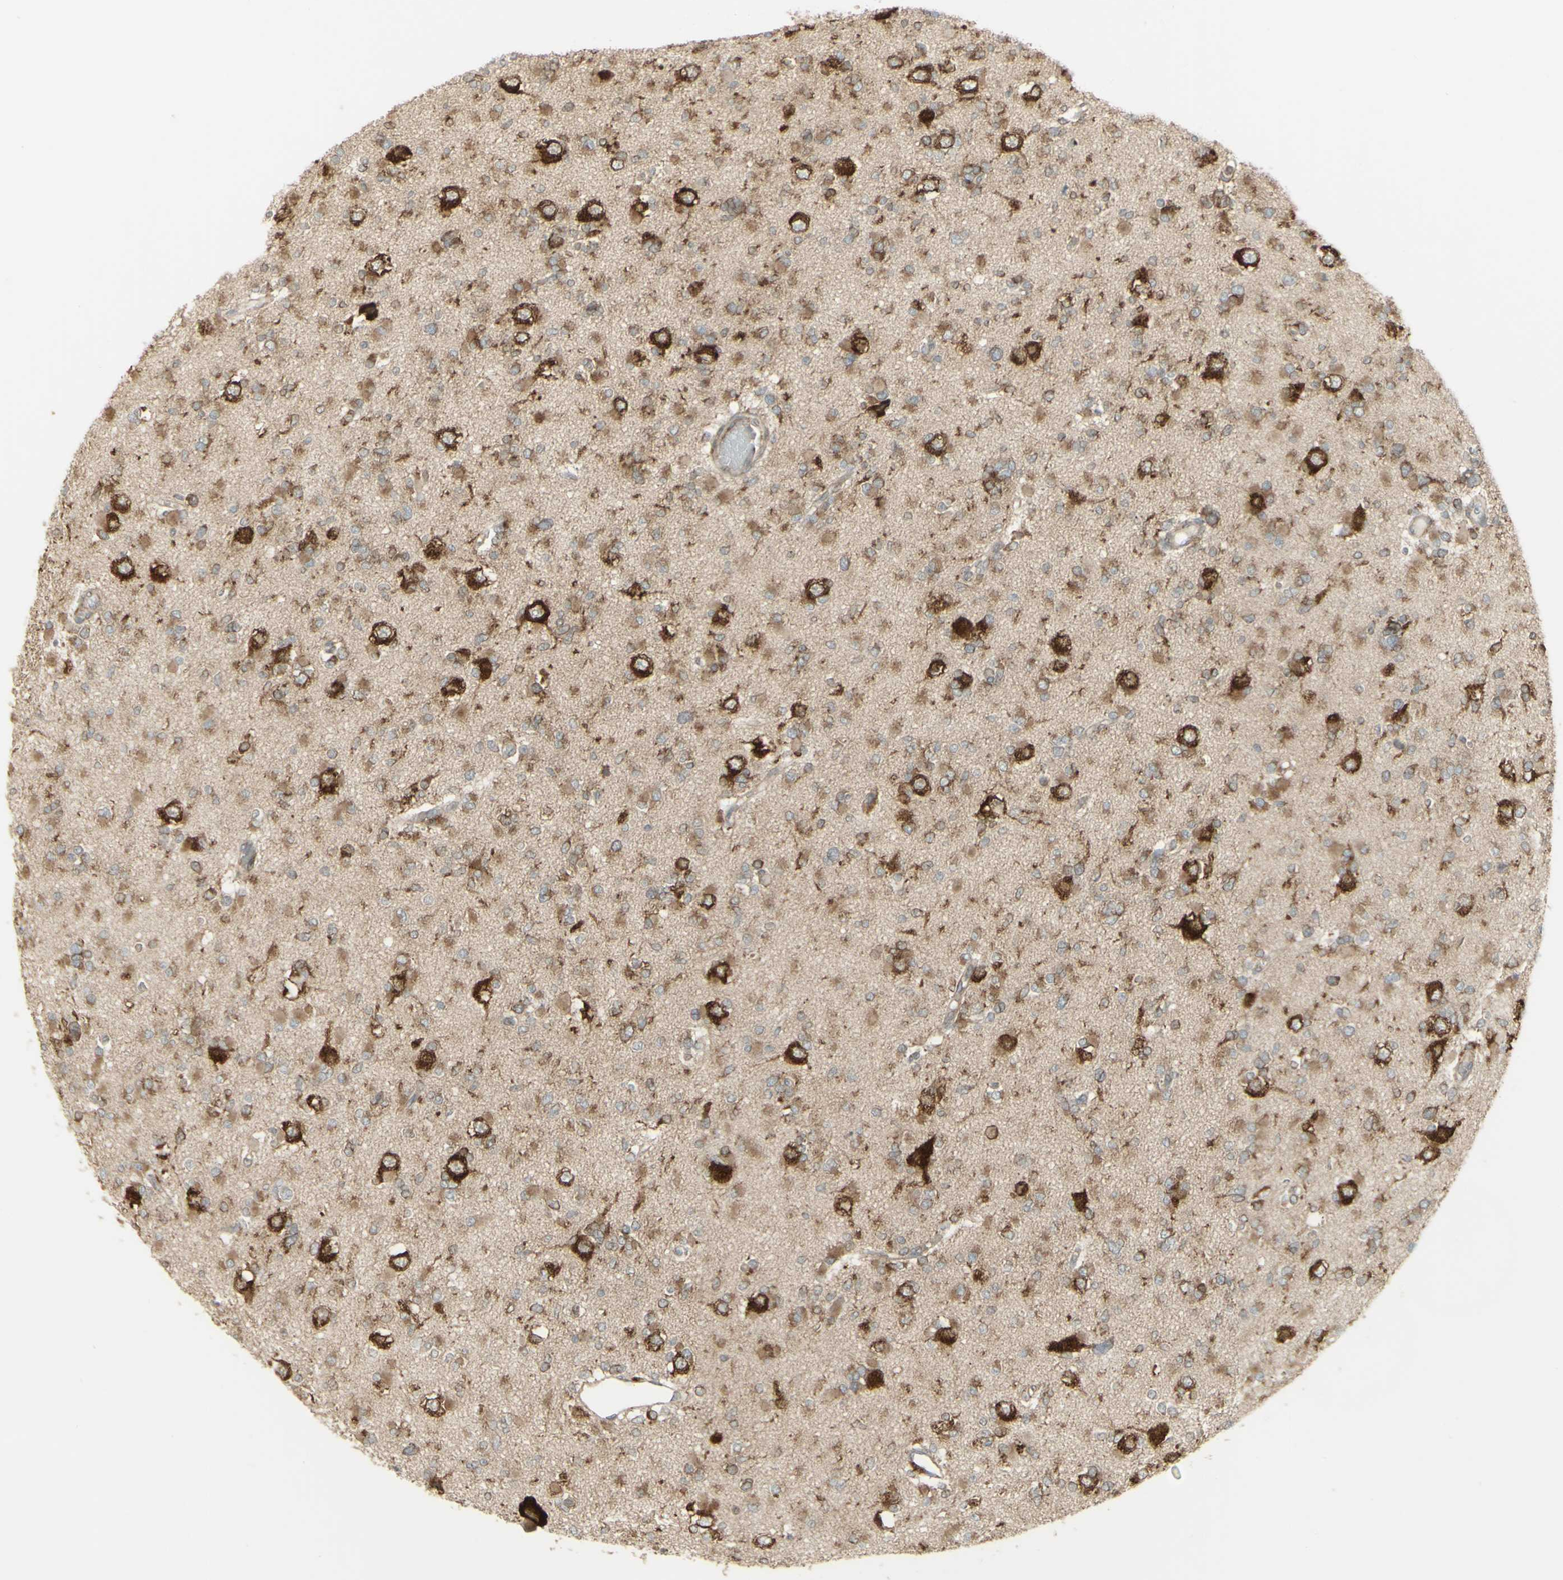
{"staining": {"intensity": "moderate", "quantity": ">75%", "location": "cytoplasmic/membranous"}, "tissue": "glioma", "cell_type": "Tumor cells", "image_type": "cancer", "snomed": [{"axis": "morphology", "description": "Glioma, malignant, Low grade"}, {"axis": "topography", "description": "Brain"}], "caption": "Immunohistochemistry of glioma exhibits medium levels of moderate cytoplasmic/membranous staining in approximately >75% of tumor cells.", "gene": "FKBP3", "patient": {"sex": "female", "age": 22}}